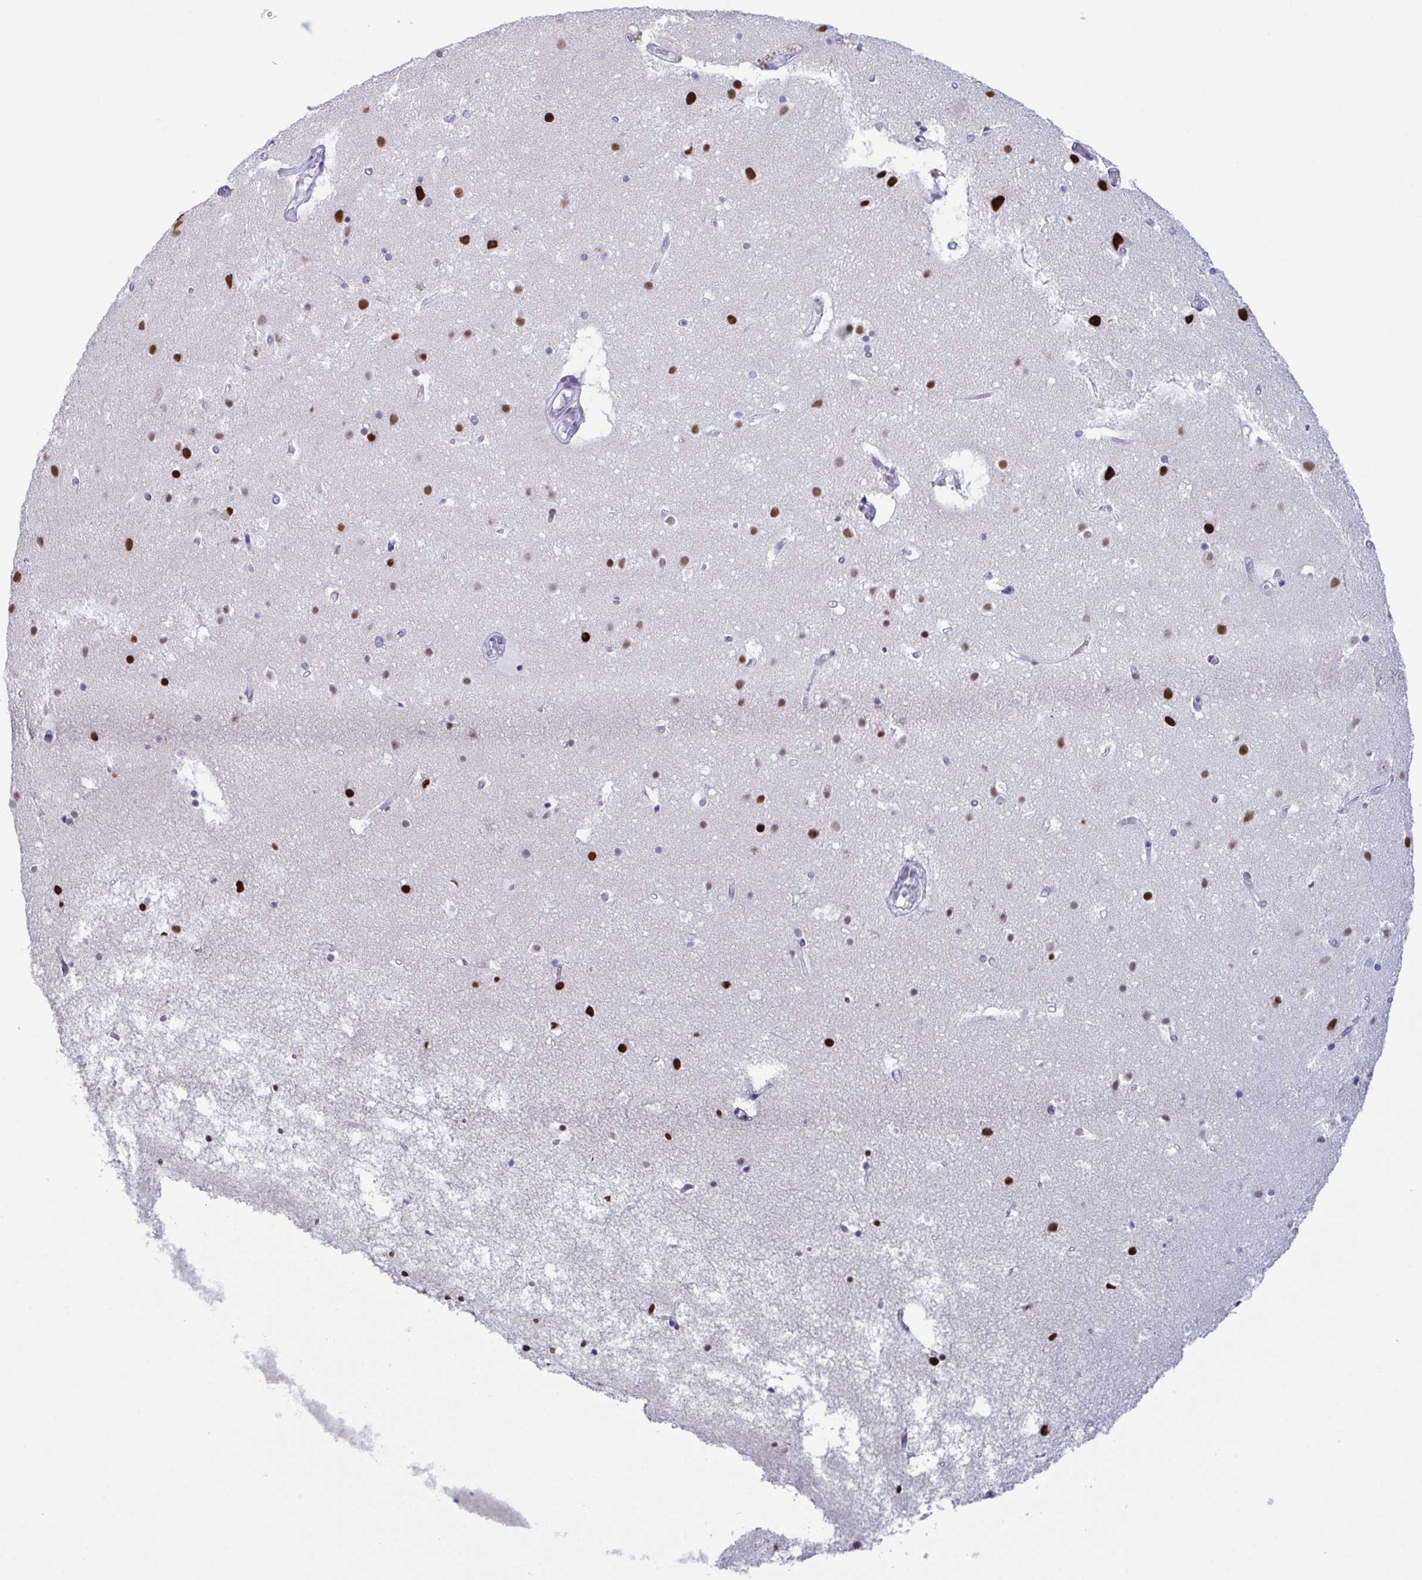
{"staining": {"intensity": "negative", "quantity": "none", "location": "none"}, "tissue": "cerebral cortex", "cell_type": "Endothelial cells", "image_type": "normal", "snomed": [{"axis": "morphology", "description": "Normal tissue, NOS"}, {"axis": "topography", "description": "Cerebral cortex"}], "caption": "Cerebral cortex stained for a protein using immunohistochemistry (IHC) reveals no staining endothelial cells.", "gene": "SUGP2", "patient": {"sex": "female", "age": 52}}